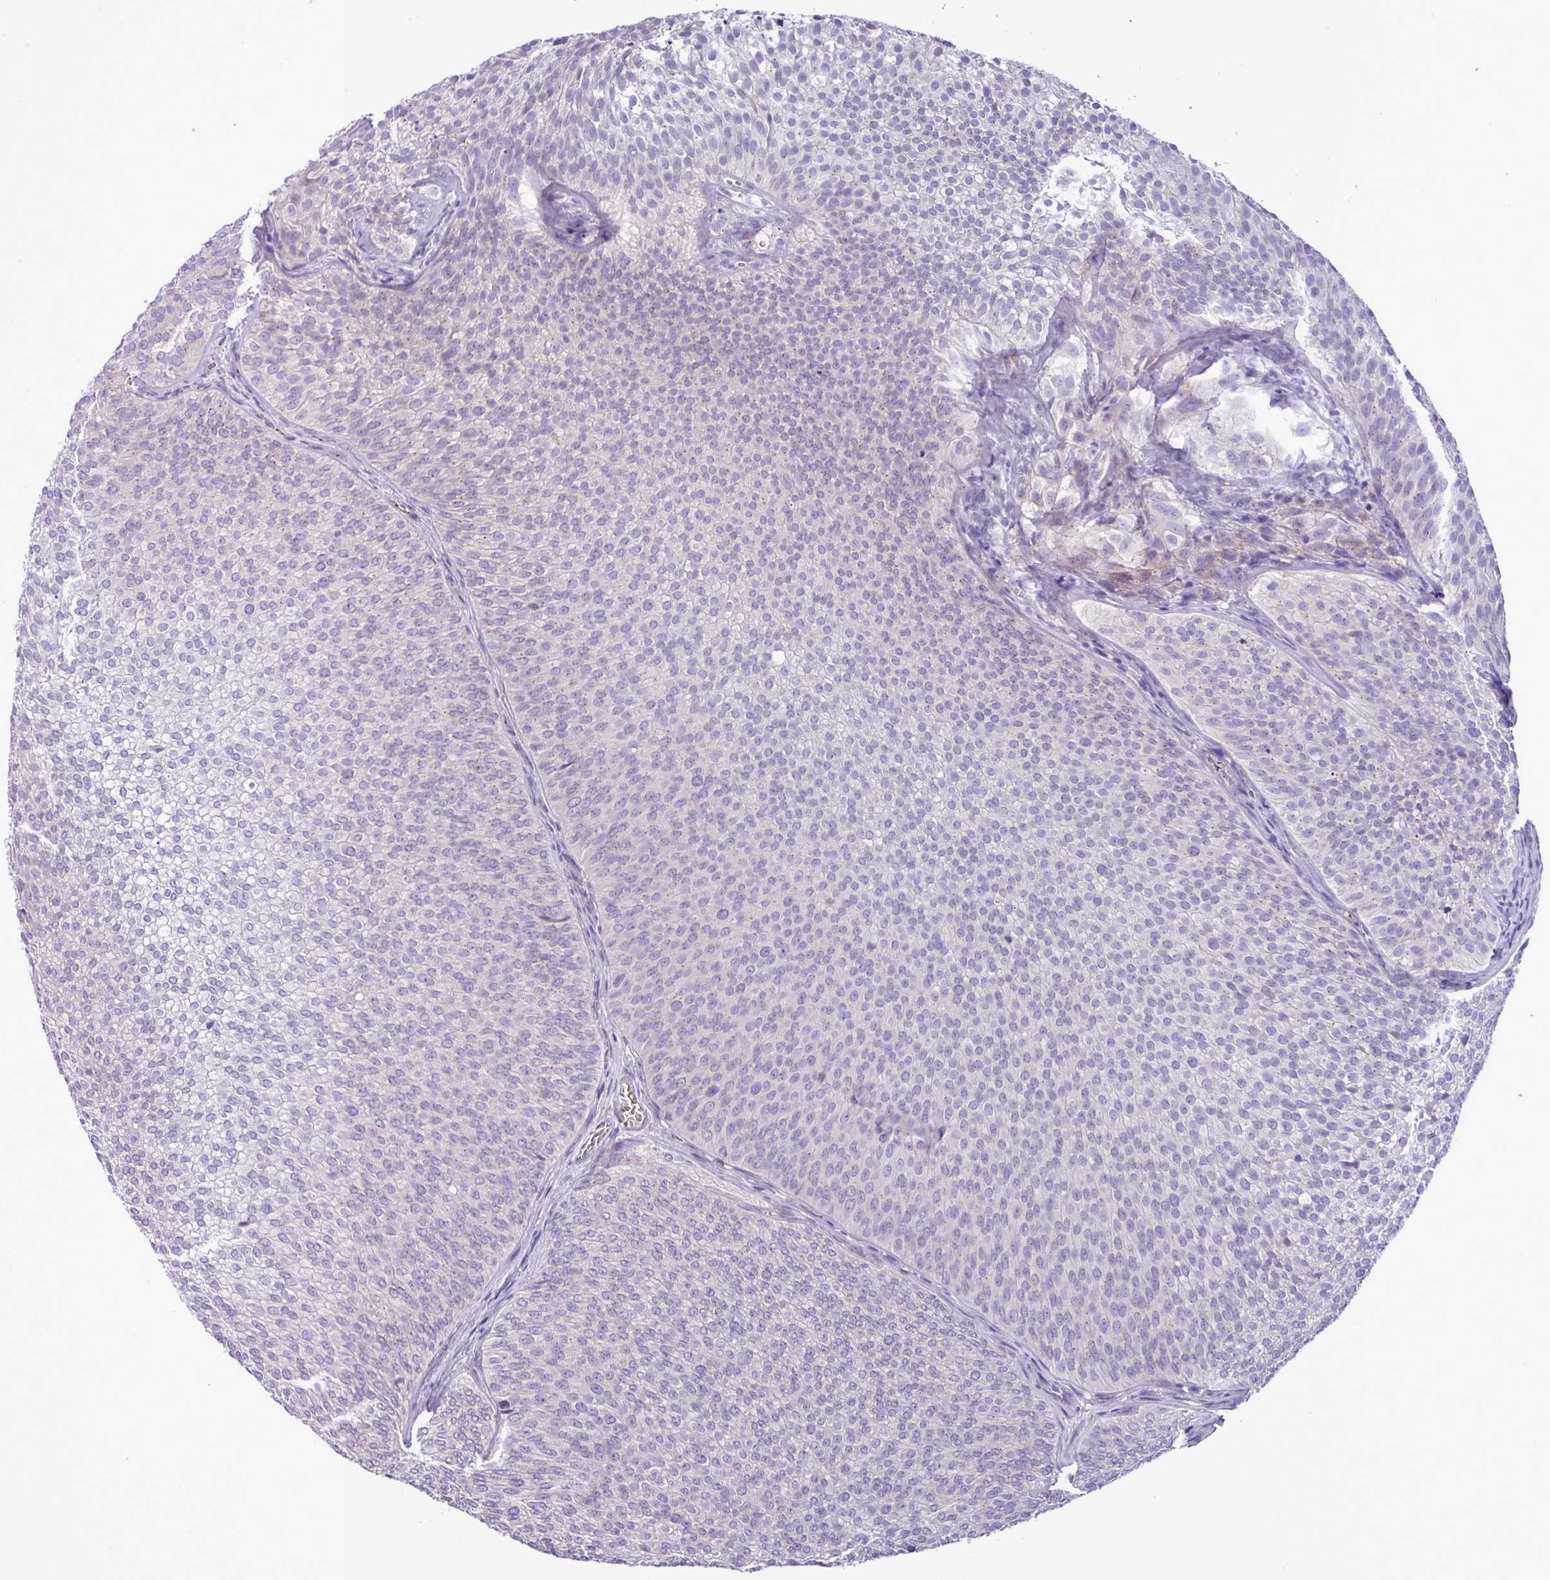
{"staining": {"intensity": "negative", "quantity": "none", "location": "none"}, "tissue": "urothelial cancer", "cell_type": "Tumor cells", "image_type": "cancer", "snomed": [{"axis": "morphology", "description": "Urothelial carcinoma, Low grade"}, {"axis": "topography", "description": "Urinary bladder"}], "caption": "Low-grade urothelial carcinoma was stained to show a protein in brown. There is no significant expression in tumor cells. The staining was performed using DAB (3,3'-diaminobenzidine) to visualize the protein expression in brown, while the nuclei were stained in blue with hematoxylin (Magnification: 20x).", "gene": "SPINK8", "patient": {"sex": "male", "age": 91}}